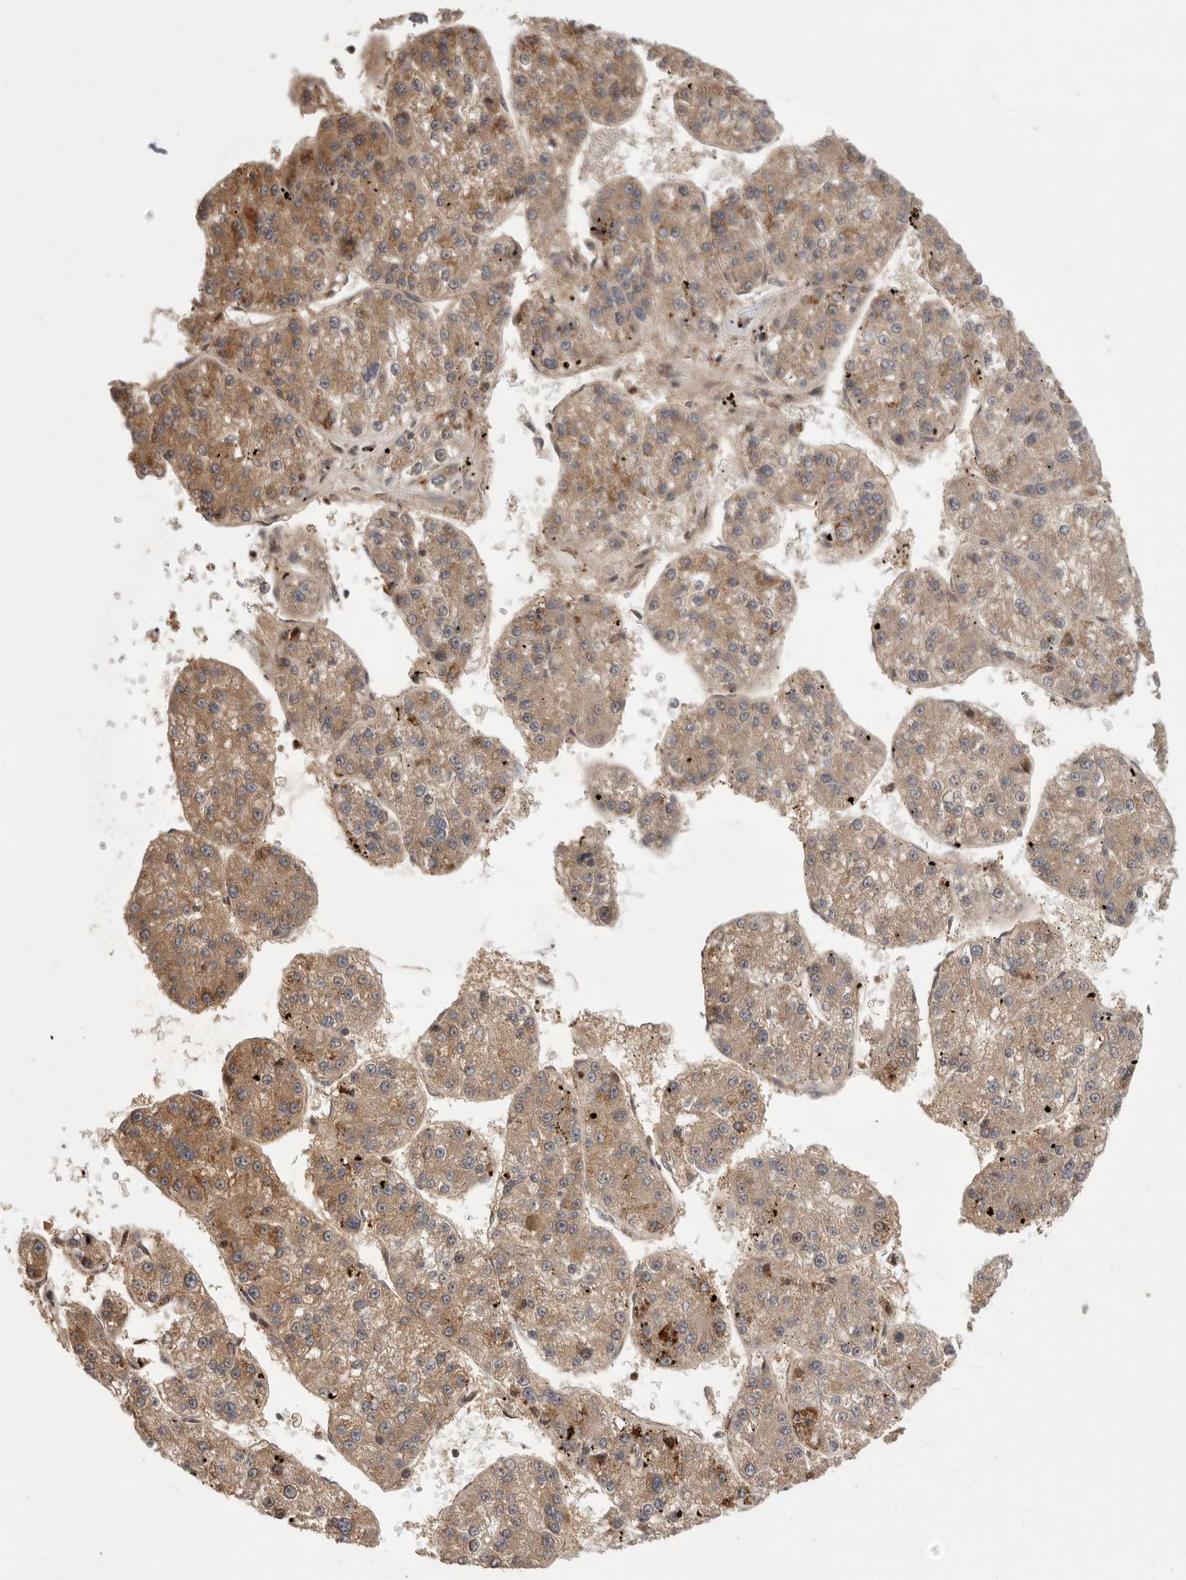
{"staining": {"intensity": "moderate", "quantity": ">75%", "location": "cytoplasmic/membranous"}, "tissue": "liver cancer", "cell_type": "Tumor cells", "image_type": "cancer", "snomed": [{"axis": "morphology", "description": "Carcinoma, Hepatocellular, NOS"}, {"axis": "topography", "description": "Liver"}], "caption": "Brown immunohistochemical staining in human liver cancer (hepatocellular carcinoma) displays moderate cytoplasmic/membranous staining in about >75% of tumor cells.", "gene": "OXR1", "patient": {"sex": "female", "age": 73}}